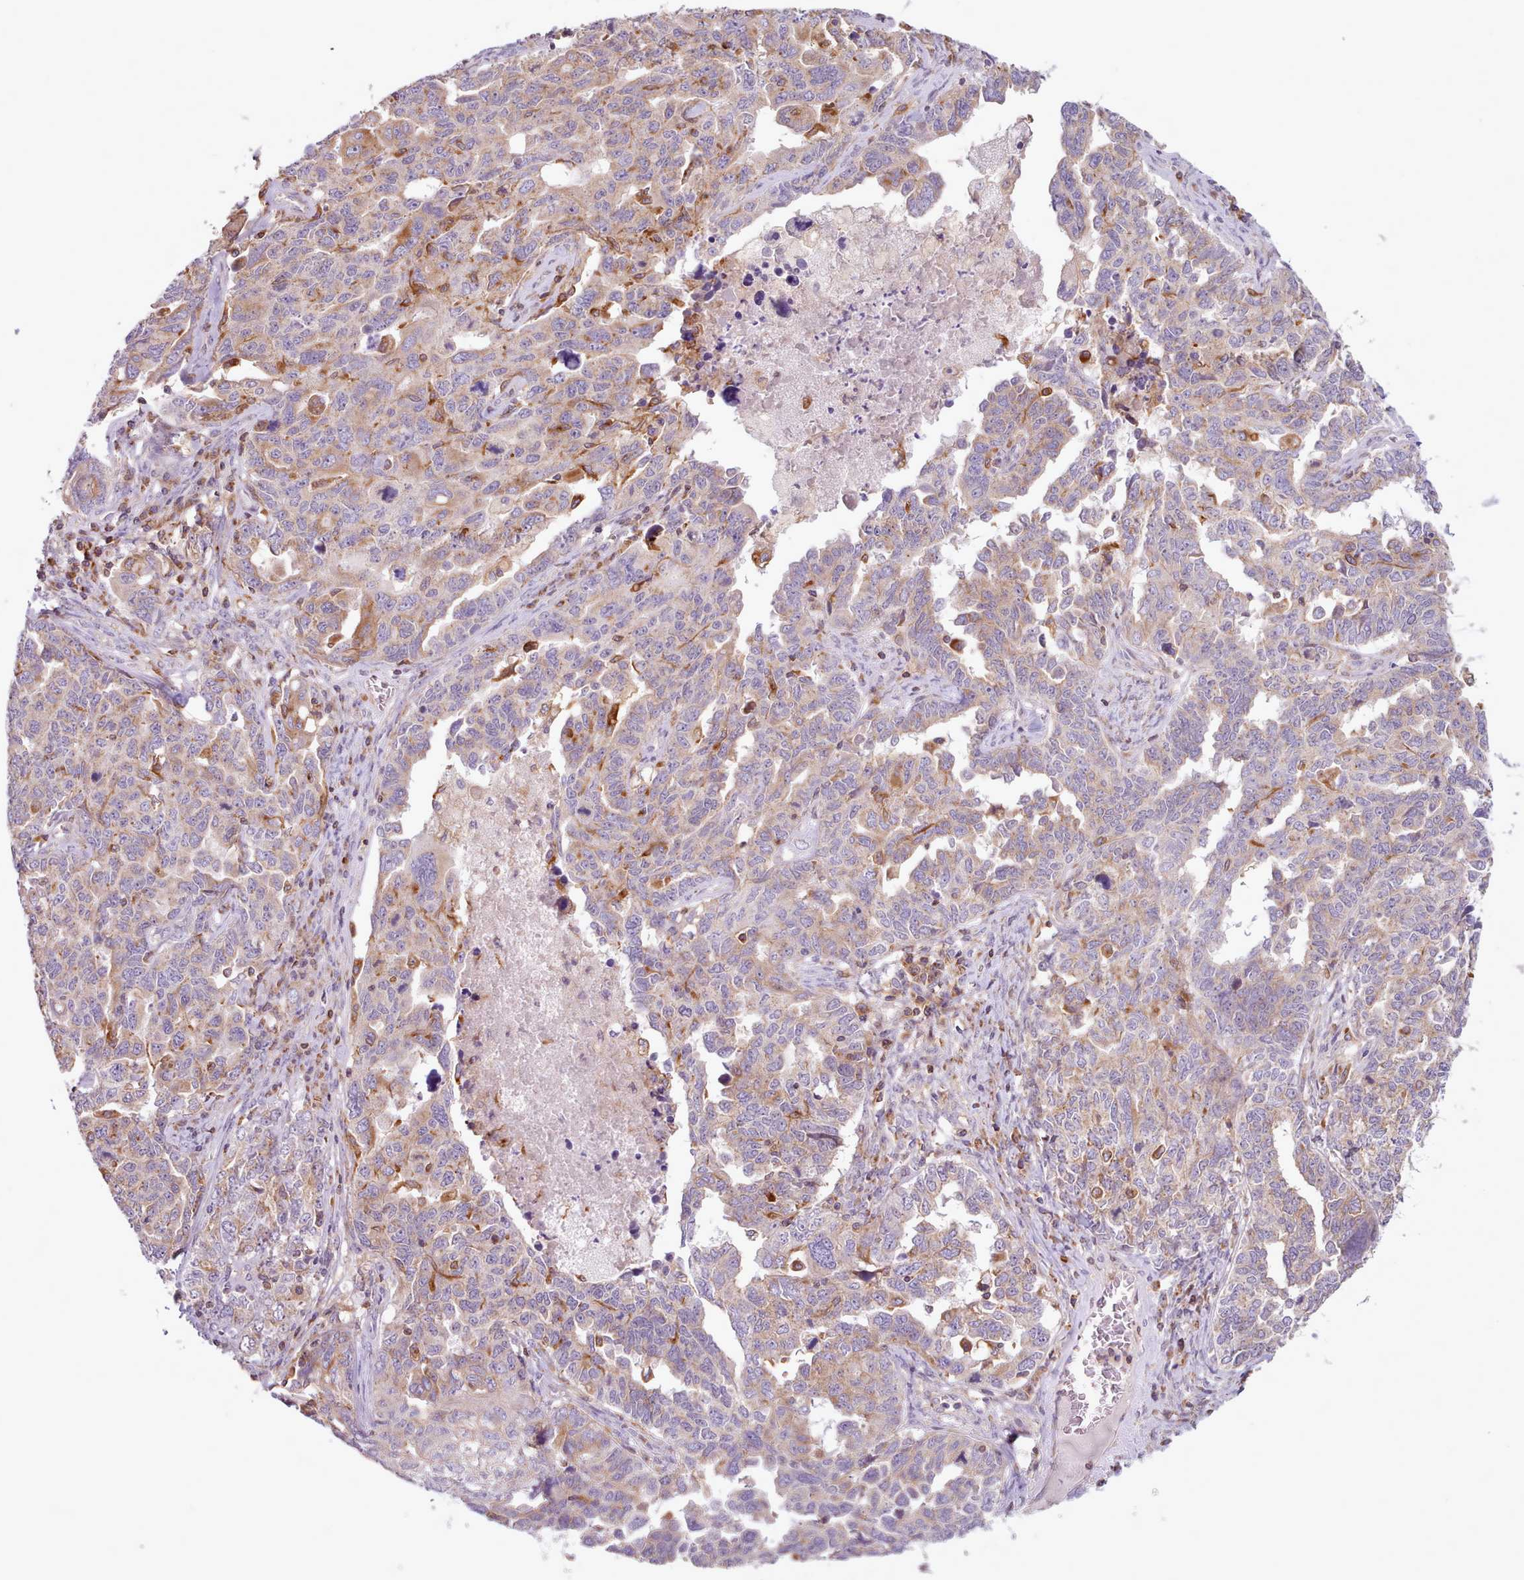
{"staining": {"intensity": "weak", "quantity": "25%-75%", "location": "cytoplasmic/membranous"}, "tissue": "ovarian cancer", "cell_type": "Tumor cells", "image_type": "cancer", "snomed": [{"axis": "morphology", "description": "Carcinoma, endometroid"}, {"axis": "topography", "description": "Ovary"}], "caption": "Endometroid carcinoma (ovarian) was stained to show a protein in brown. There is low levels of weak cytoplasmic/membranous staining in about 25%-75% of tumor cells.", "gene": "CRYBG1", "patient": {"sex": "female", "age": 62}}